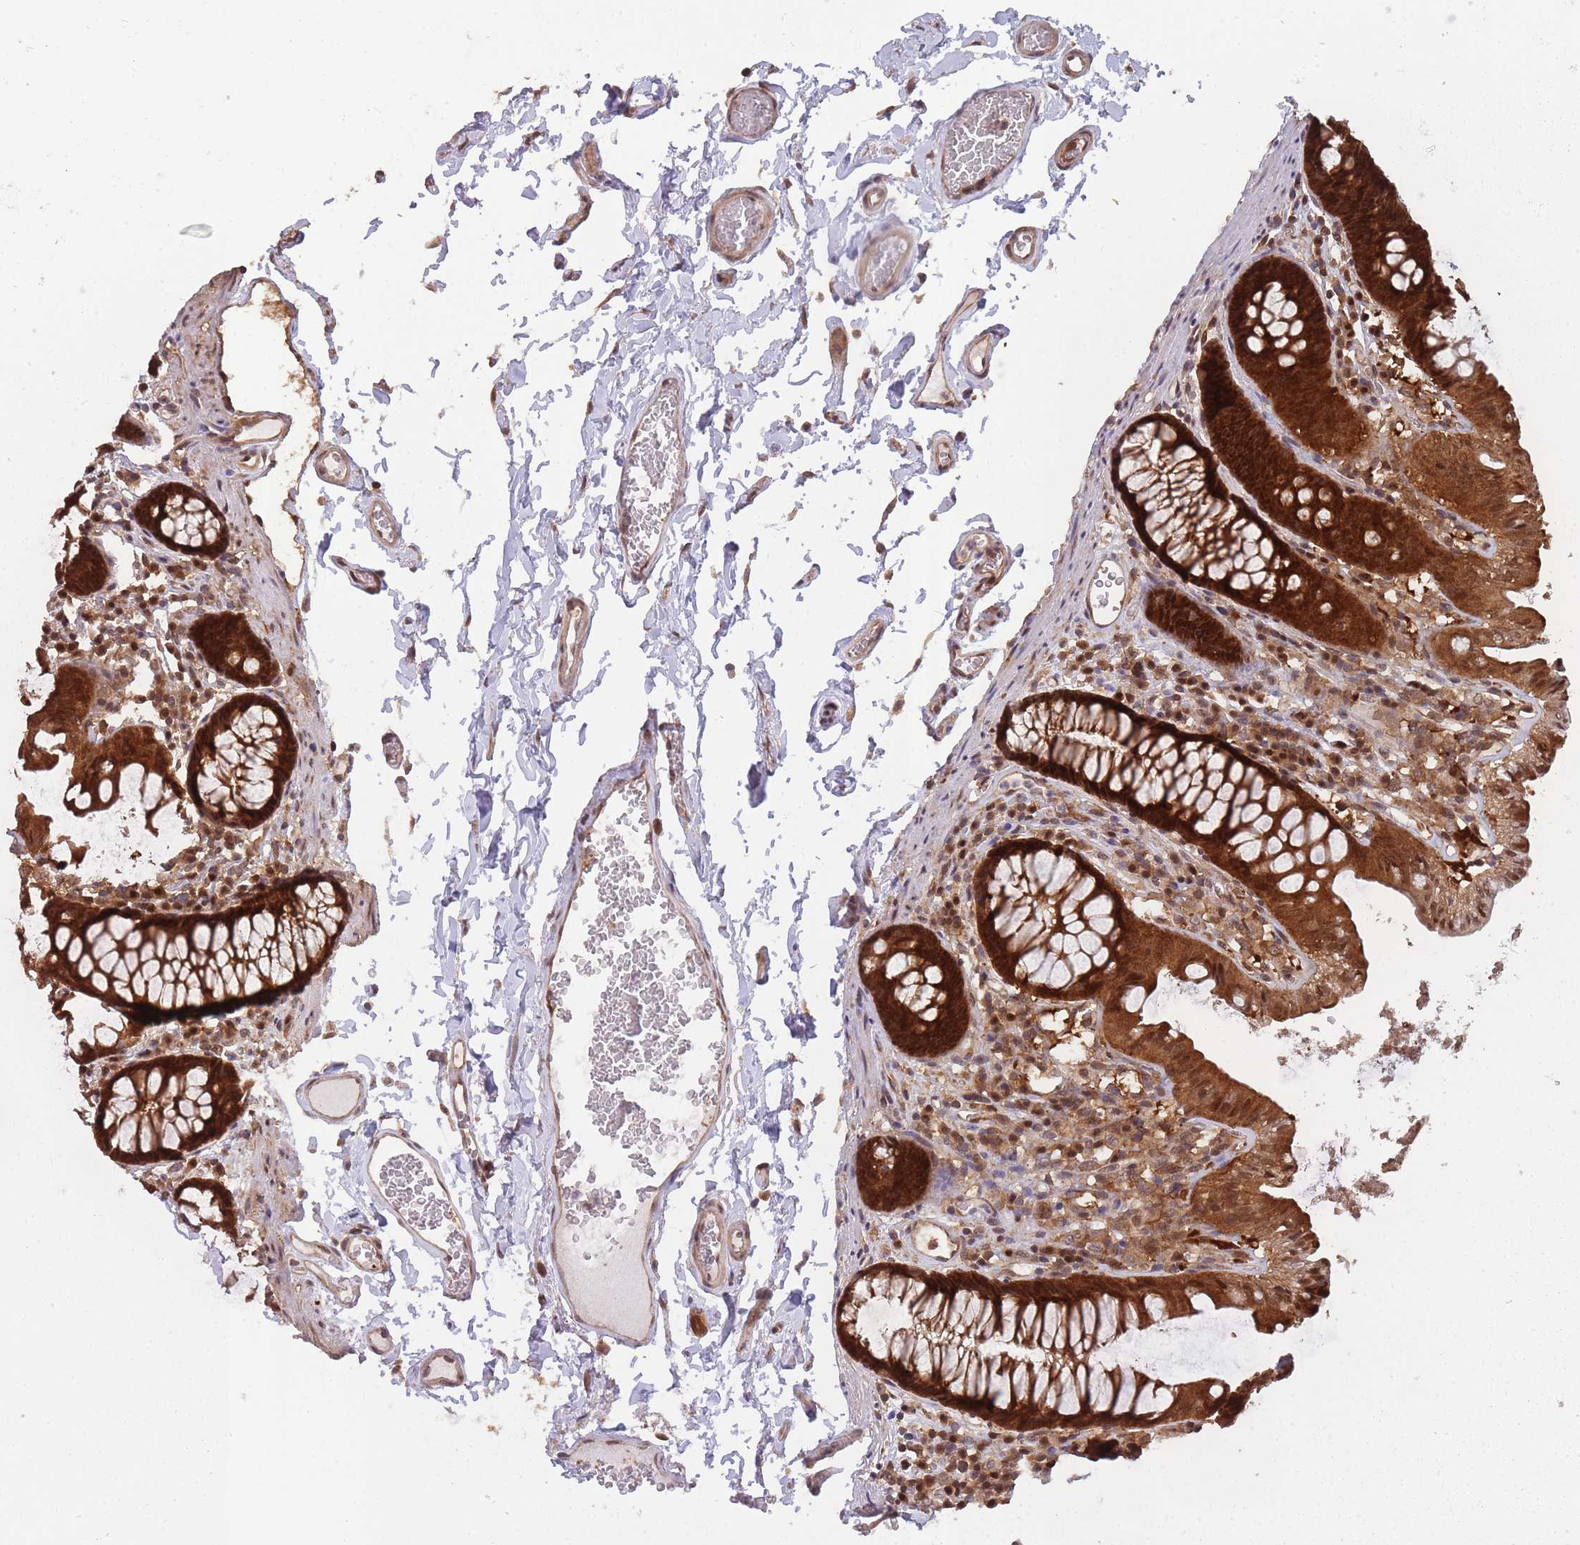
{"staining": {"intensity": "moderate", "quantity": ">75%", "location": "cytoplasmic/membranous"}, "tissue": "colon", "cell_type": "Endothelial cells", "image_type": "normal", "snomed": [{"axis": "morphology", "description": "Normal tissue, NOS"}, {"axis": "topography", "description": "Colon"}], "caption": "Immunohistochemical staining of normal colon demonstrates moderate cytoplasmic/membranous protein expression in approximately >75% of endothelial cells.", "gene": "PPP6R3", "patient": {"sex": "male", "age": 84}}